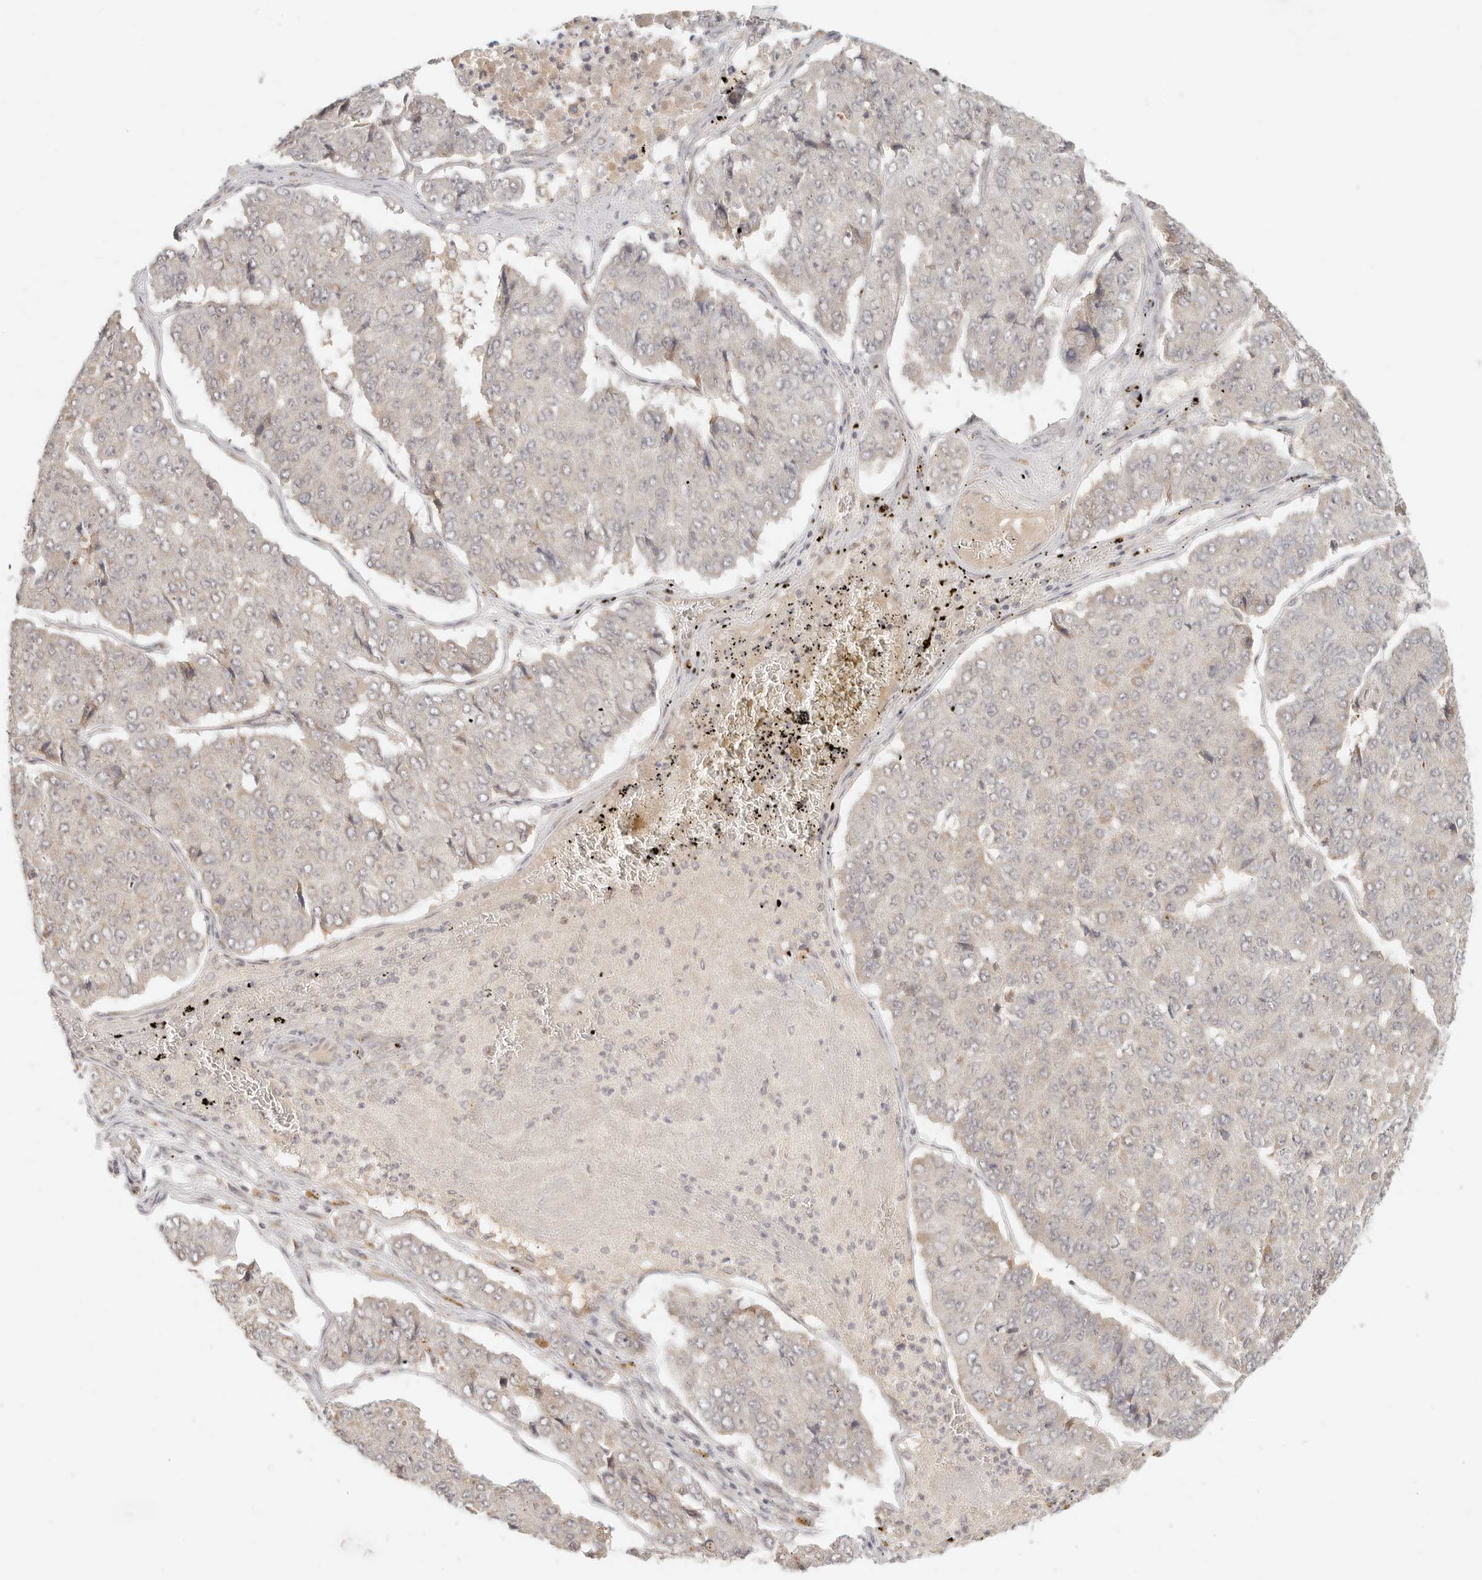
{"staining": {"intensity": "negative", "quantity": "none", "location": "none"}, "tissue": "pancreatic cancer", "cell_type": "Tumor cells", "image_type": "cancer", "snomed": [{"axis": "morphology", "description": "Adenocarcinoma, NOS"}, {"axis": "topography", "description": "Pancreas"}], "caption": "Immunohistochemical staining of human pancreatic cancer demonstrates no significant expression in tumor cells.", "gene": "INTS11", "patient": {"sex": "male", "age": 50}}